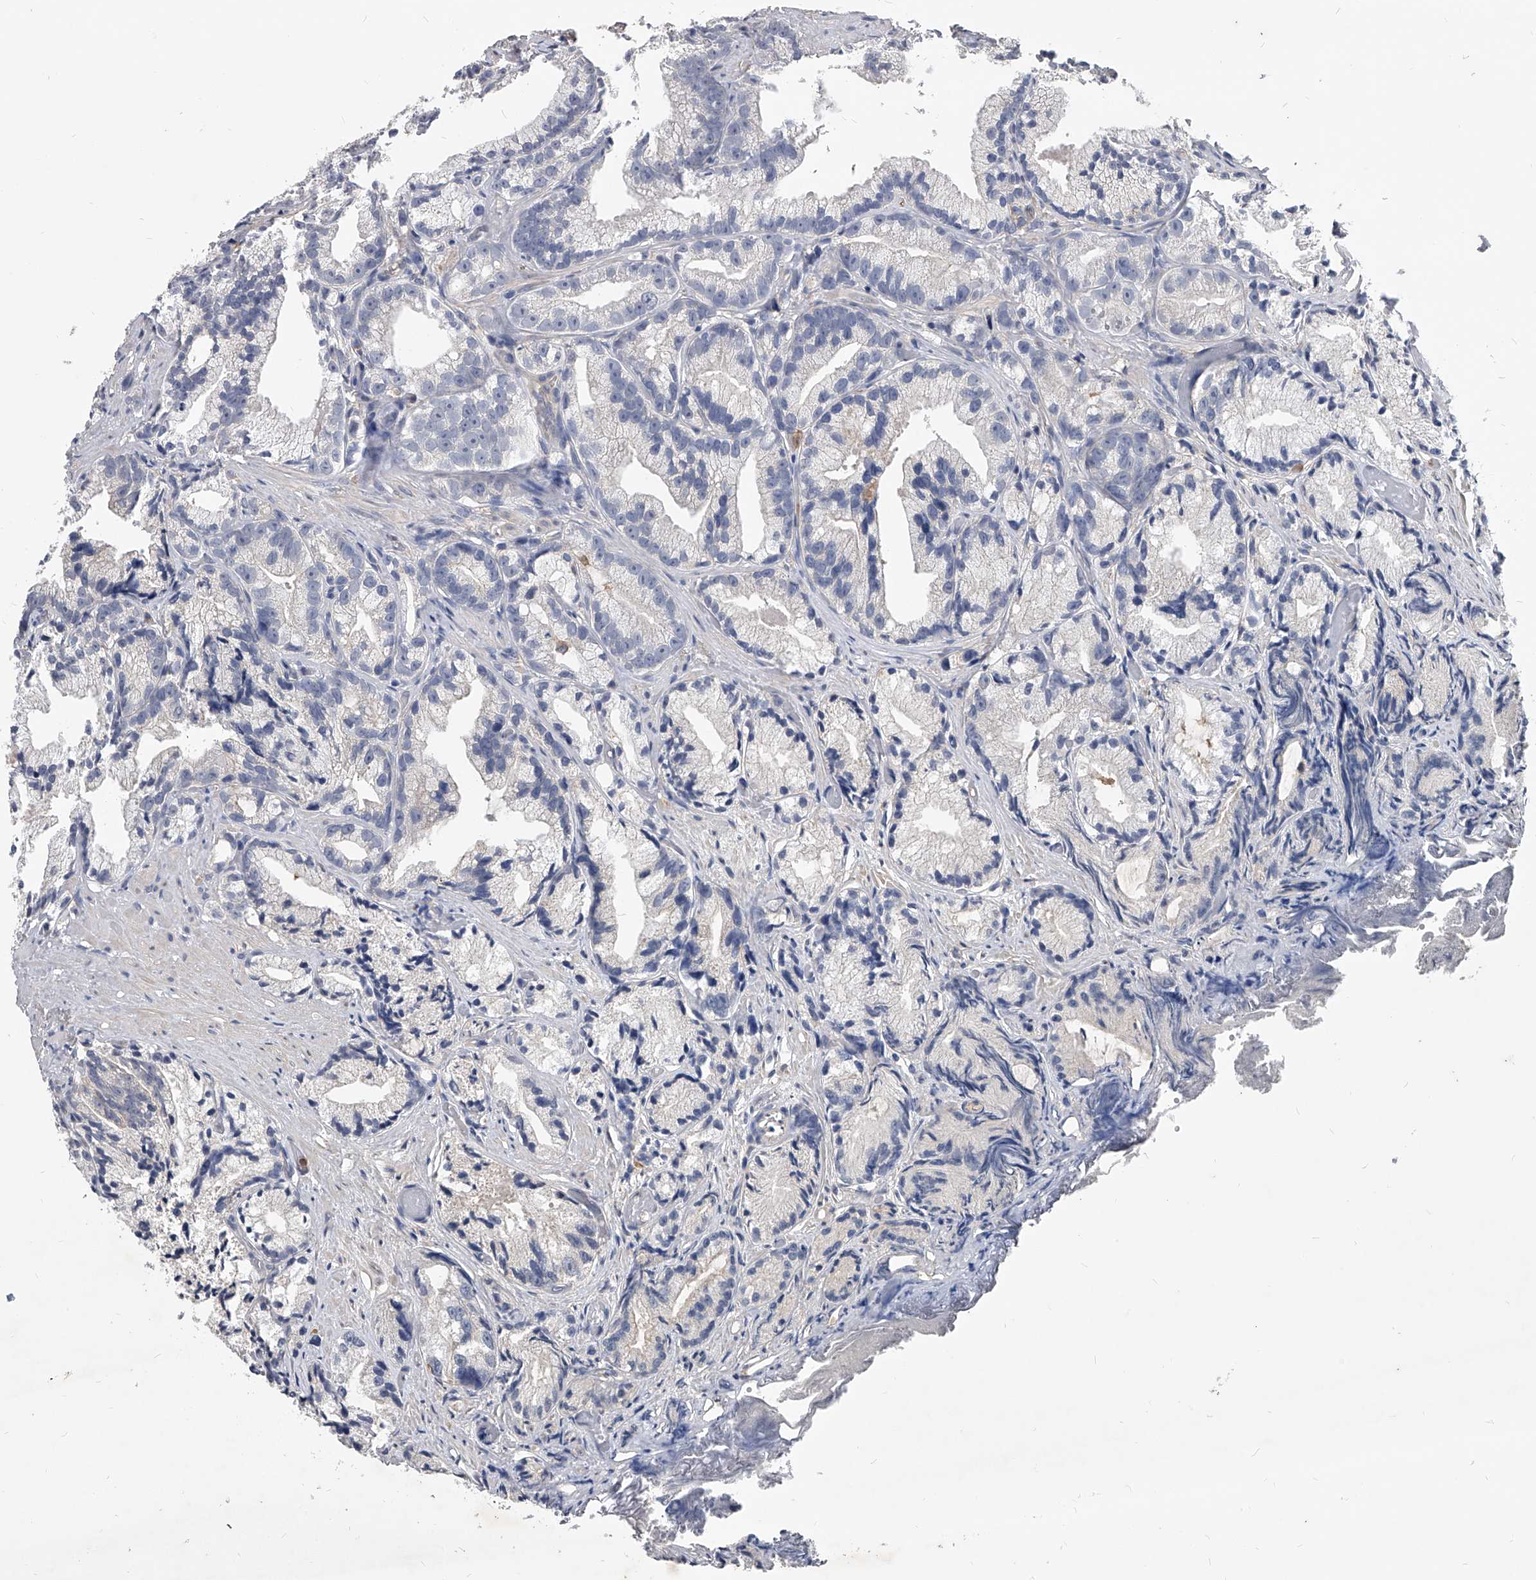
{"staining": {"intensity": "negative", "quantity": "none", "location": "none"}, "tissue": "prostate cancer", "cell_type": "Tumor cells", "image_type": "cancer", "snomed": [{"axis": "morphology", "description": "Adenocarcinoma, Low grade"}, {"axis": "topography", "description": "Prostate"}], "caption": "IHC histopathology image of adenocarcinoma (low-grade) (prostate) stained for a protein (brown), which exhibits no positivity in tumor cells.", "gene": "HOMER3", "patient": {"sex": "male", "age": 89}}